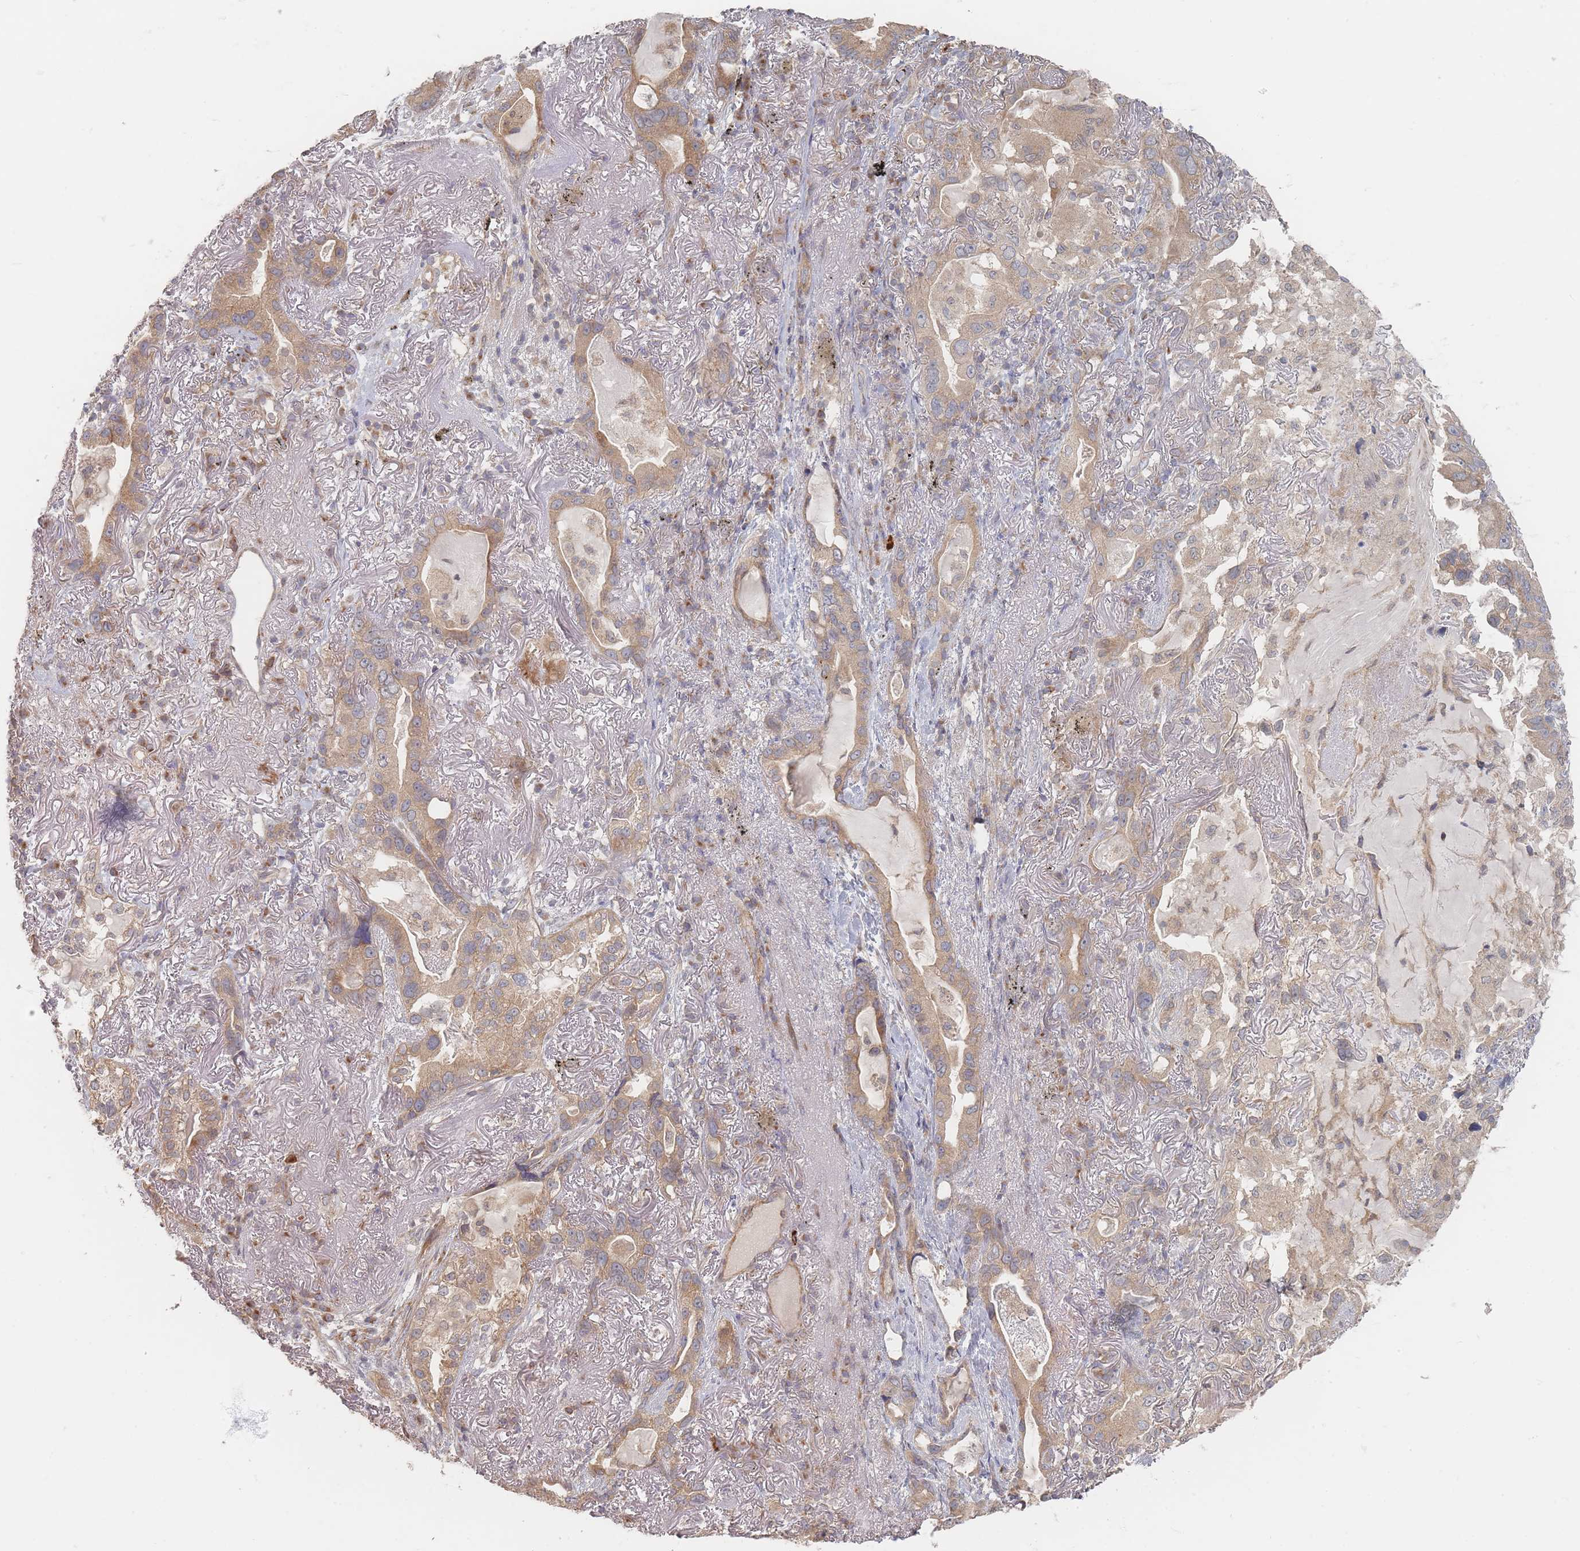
{"staining": {"intensity": "moderate", "quantity": ">75%", "location": "cytoplasmic/membranous"}, "tissue": "lung cancer", "cell_type": "Tumor cells", "image_type": "cancer", "snomed": [{"axis": "morphology", "description": "Adenocarcinoma, NOS"}, {"axis": "topography", "description": "Lung"}], "caption": "The histopathology image displays a brown stain indicating the presence of a protein in the cytoplasmic/membranous of tumor cells in lung cancer.", "gene": "GLE1", "patient": {"sex": "female", "age": 69}}